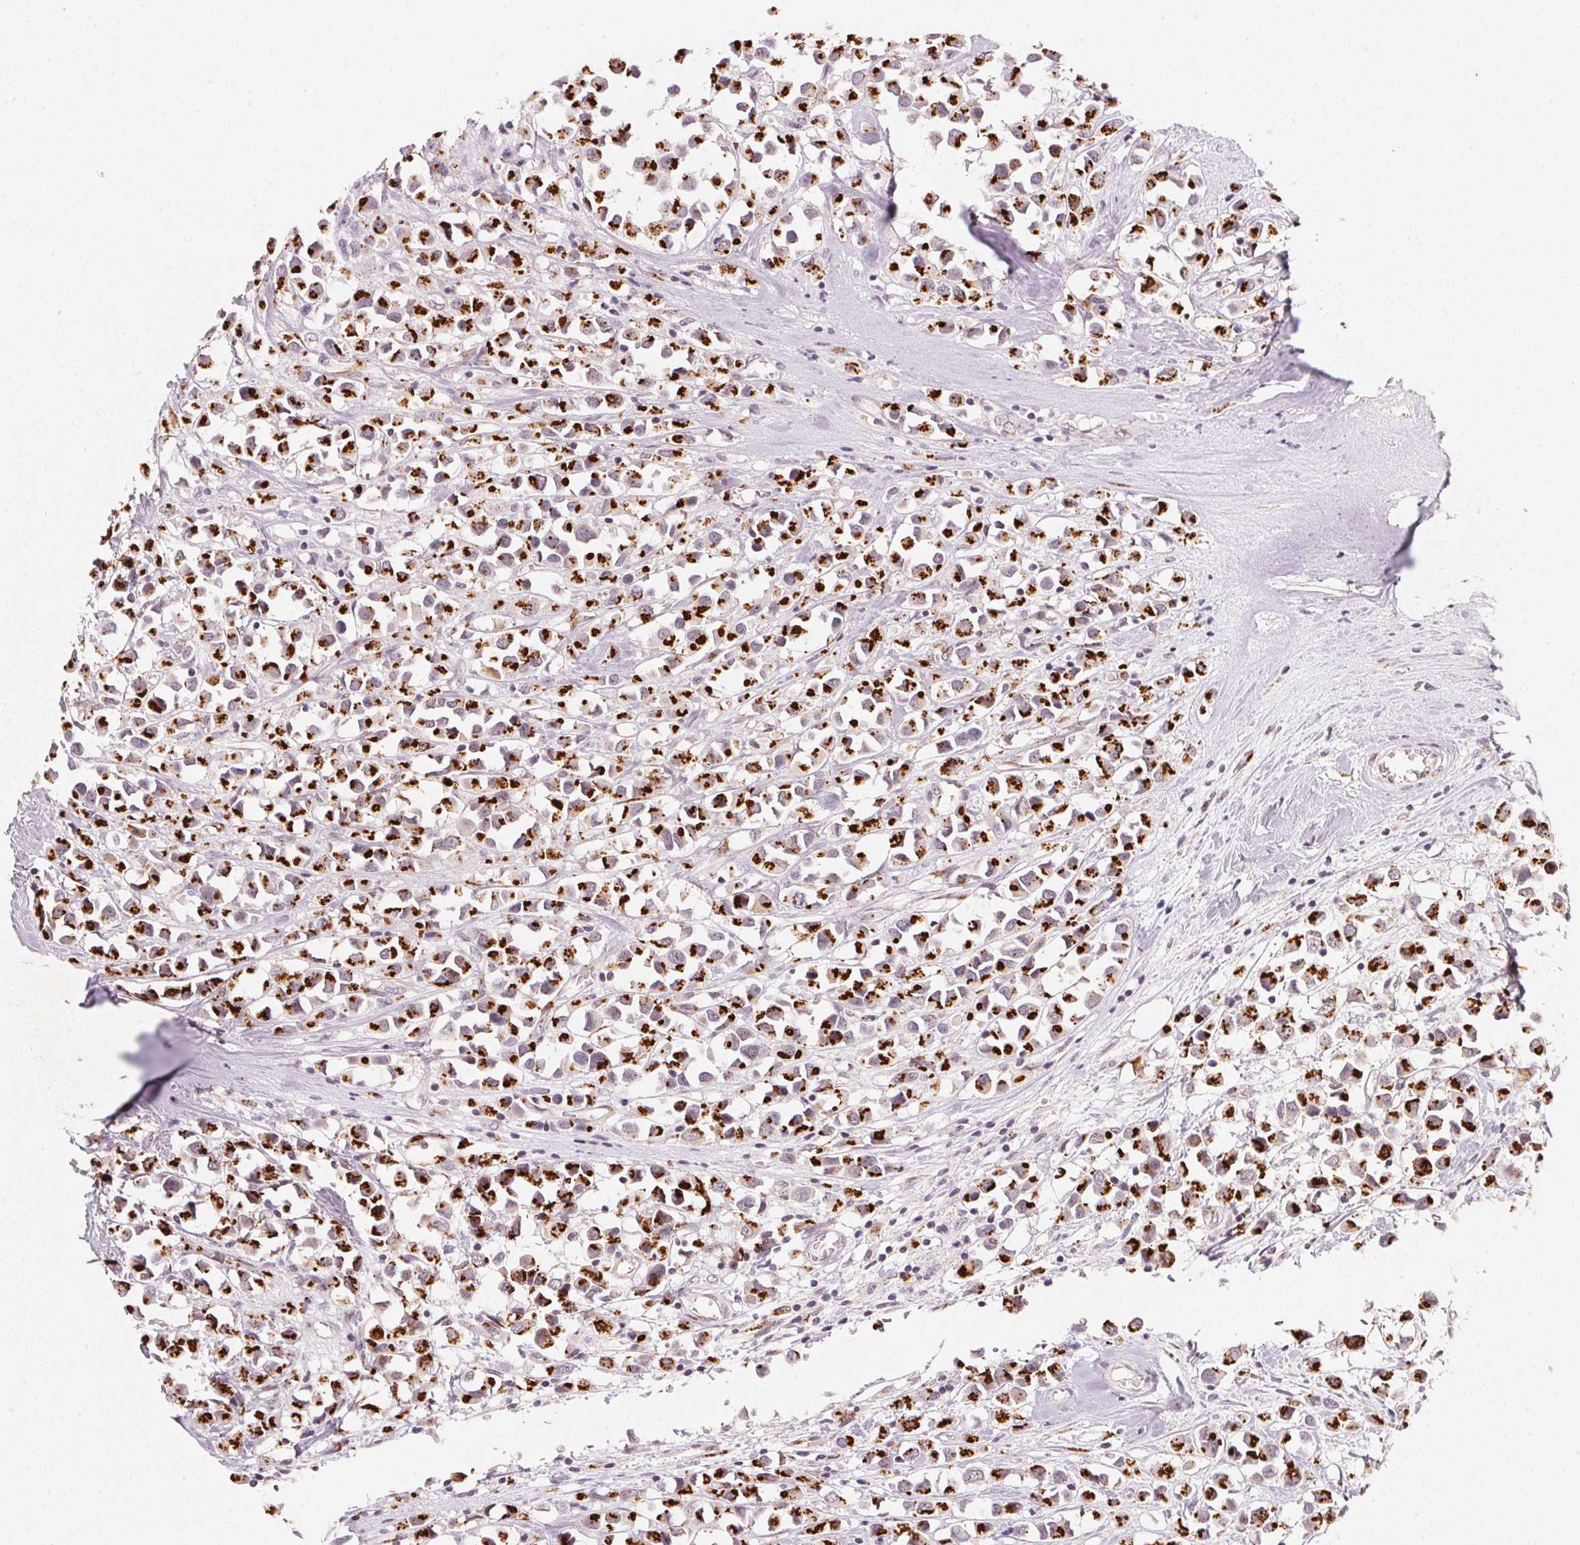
{"staining": {"intensity": "strong", "quantity": ">75%", "location": "cytoplasmic/membranous"}, "tissue": "breast cancer", "cell_type": "Tumor cells", "image_type": "cancer", "snomed": [{"axis": "morphology", "description": "Duct carcinoma"}, {"axis": "topography", "description": "Breast"}], "caption": "Protein staining of breast cancer tissue displays strong cytoplasmic/membranous staining in about >75% of tumor cells.", "gene": "RAB22A", "patient": {"sex": "female", "age": 61}}